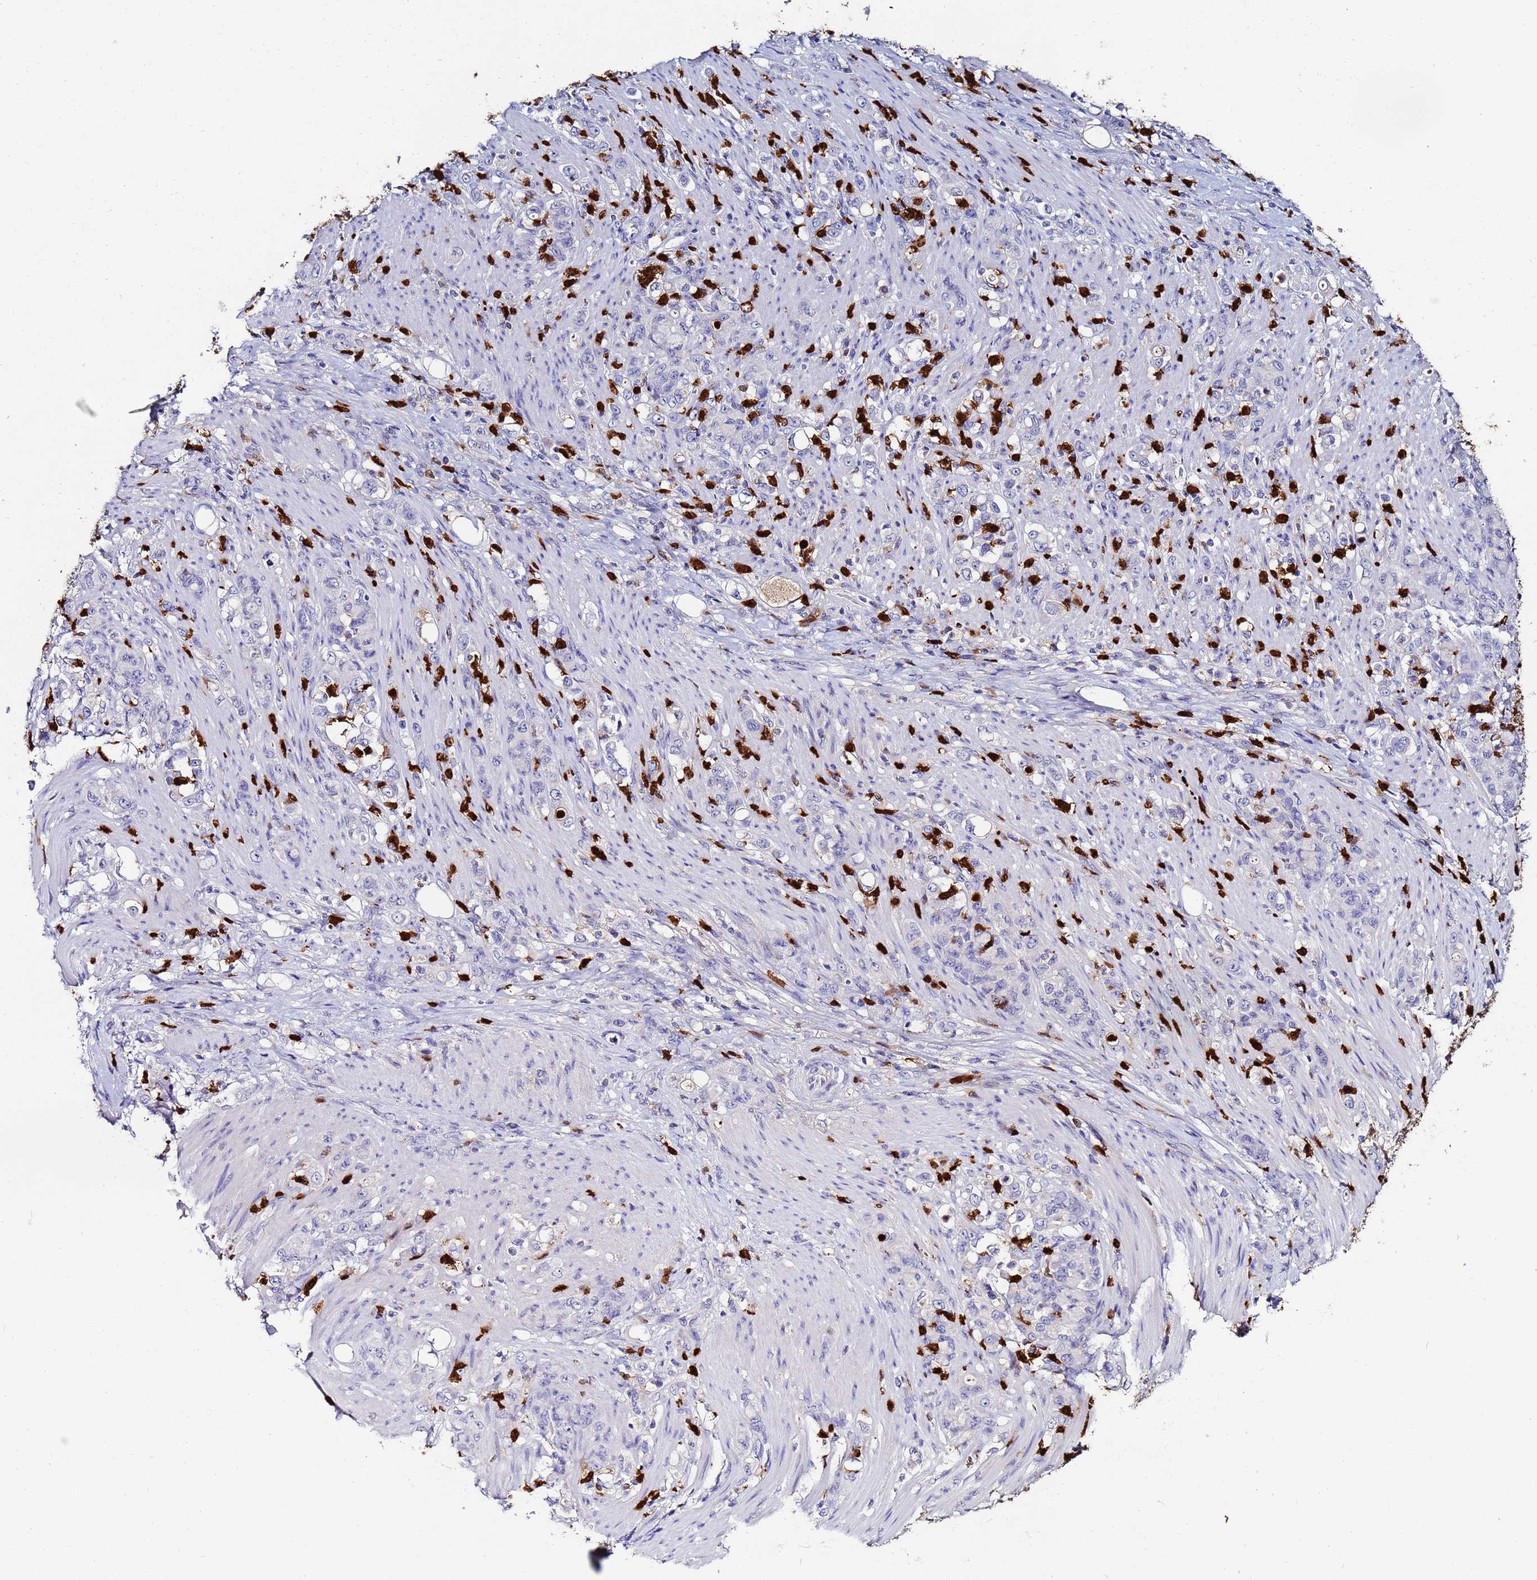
{"staining": {"intensity": "negative", "quantity": "none", "location": "none"}, "tissue": "stomach cancer", "cell_type": "Tumor cells", "image_type": "cancer", "snomed": [{"axis": "morphology", "description": "Normal tissue, NOS"}, {"axis": "morphology", "description": "Adenocarcinoma, NOS"}, {"axis": "topography", "description": "Stomach"}], "caption": "A micrograph of human stomach cancer (adenocarcinoma) is negative for staining in tumor cells.", "gene": "TUBAL3", "patient": {"sex": "female", "age": 79}}